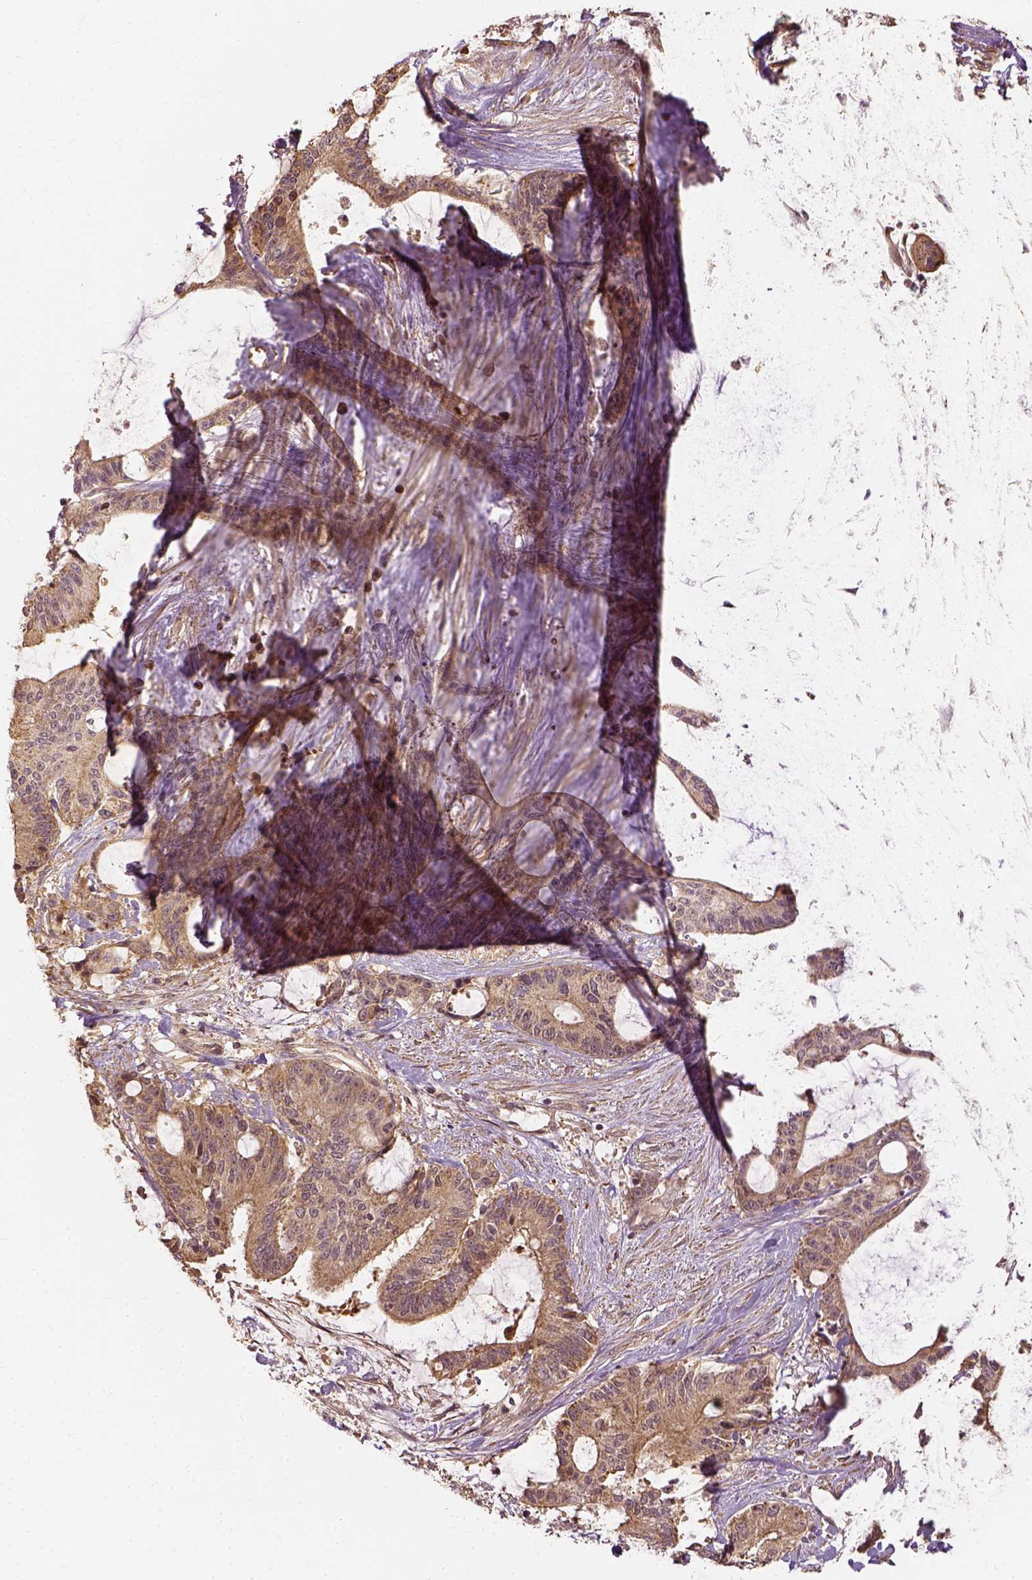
{"staining": {"intensity": "moderate", "quantity": ">75%", "location": "cytoplasmic/membranous"}, "tissue": "liver cancer", "cell_type": "Tumor cells", "image_type": "cancer", "snomed": [{"axis": "morphology", "description": "Normal tissue, NOS"}, {"axis": "morphology", "description": "Cholangiocarcinoma"}, {"axis": "topography", "description": "Liver"}, {"axis": "topography", "description": "Peripheral nerve tissue"}], "caption": "Immunohistochemistry (IHC) photomicrograph of neoplastic tissue: liver cancer stained using immunohistochemistry exhibits medium levels of moderate protein expression localized specifically in the cytoplasmic/membranous of tumor cells, appearing as a cytoplasmic/membranous brown color.", "gene": "VEGFA", "patient": {"sex": "female", "age": 73}}